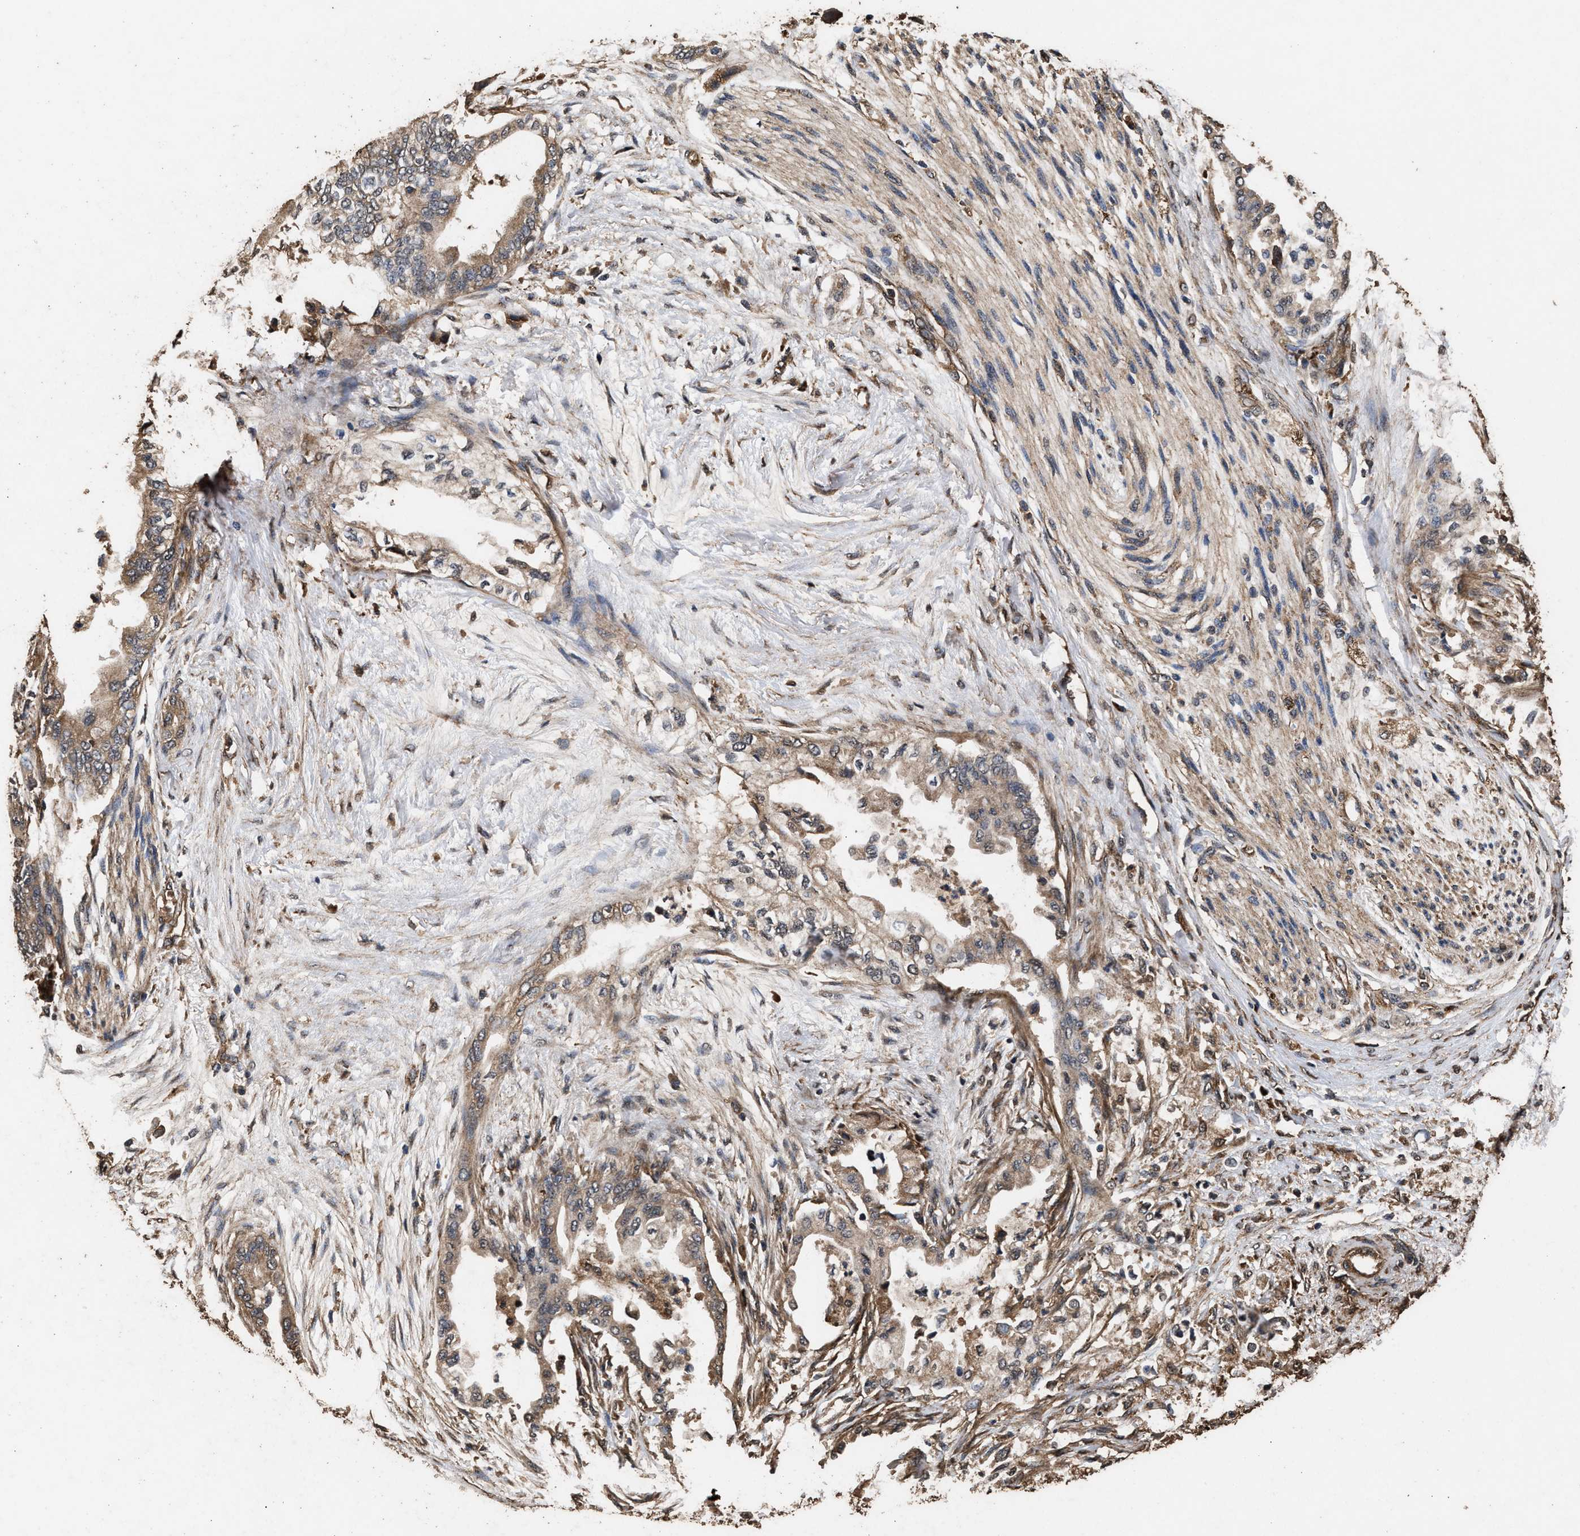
{"staining": {"intensity": "weak", "quantity": ">75%", "location": "cytoplasmic/membranous"}, "tissue": "pancreatic cancer", "cell_type": "Tumor cells", "image_type": "cancer", "snomed": [{"axis": "morphology", "description": "Normal tissue, NOS"}, {"axis": "morphology", "description": "Adenocarcinoma, NOS"}, {"axis": "topography", "description": "Pancreas"}, {"axis": "topography", "description": "Duodenum"}], "caption": "Immunohistochemistry micrograph of neoplastic tissue: human adenocarcinoma (pancreatic) stained using immunohistochemistry demonstrates low levels of weak protein expression localized specifically in the cytoplasmic/membranous of tumor cells, appearing as a cytoplasmic/membranous brown color.", "gene": "KYAT1", "patient": {"sex": "female", "age": 60}}